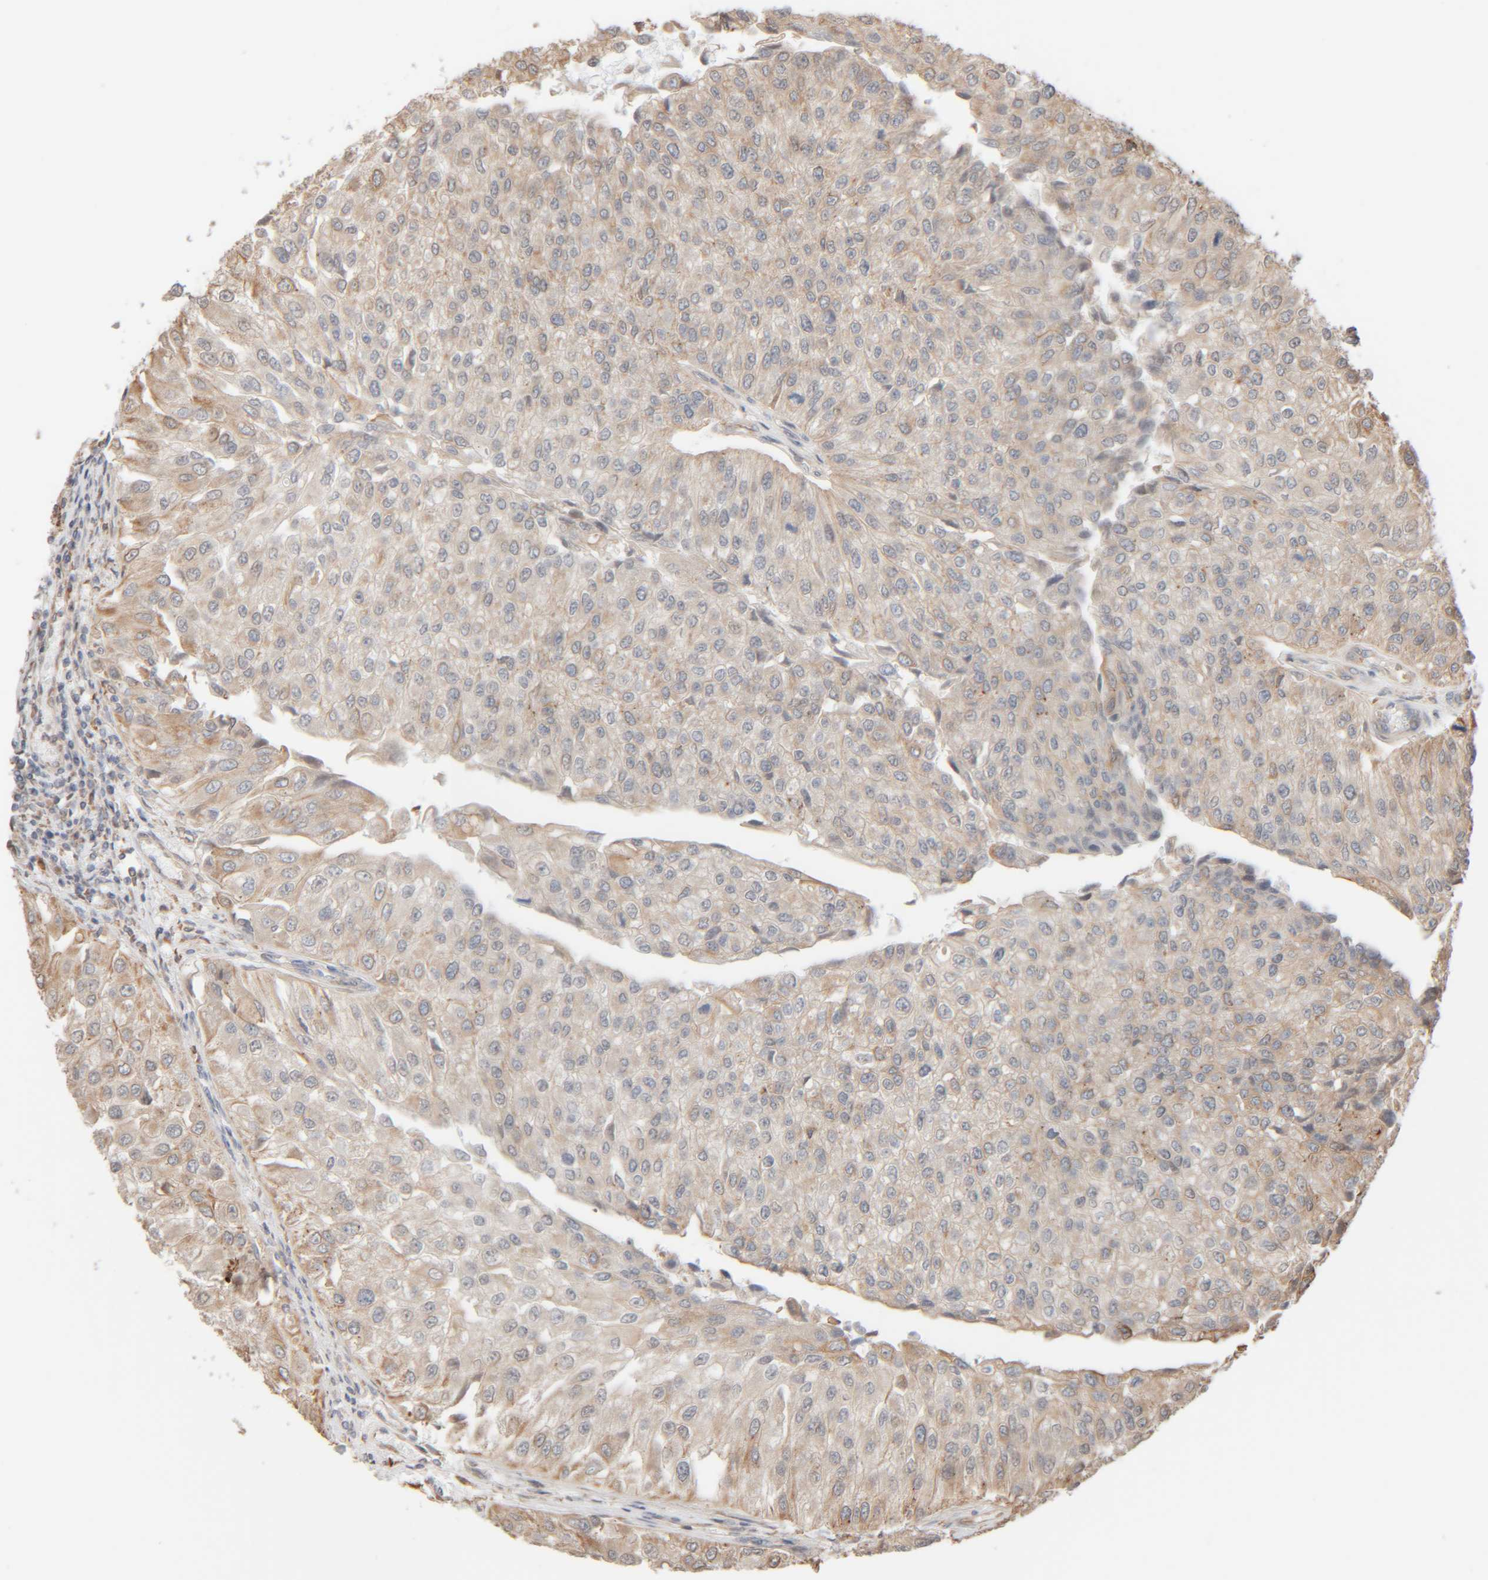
{"staining": {"intensity": "weak", "quantity": "<25%", "location": "cytoplasmic/membranous"}, "tissue": "urothelial cancer", "cell_type": "Tumor cells", "image_type": "cancer", "snomed": [{"axis": "morphology", "description": "Urothelial carcinoma, High grade"}, {"axis": "topography", "description": "Kidney"}, {"axis": "topography", "description": "Urinary bladder"}], "caption": "Immunohistochemistry image of urothelial carcinoma (high-grade) stained for a protein (brown), which displays no positivity in tumor cells.", "gene": "INTS1", "patient": {"sex": "male", "age": 77}}